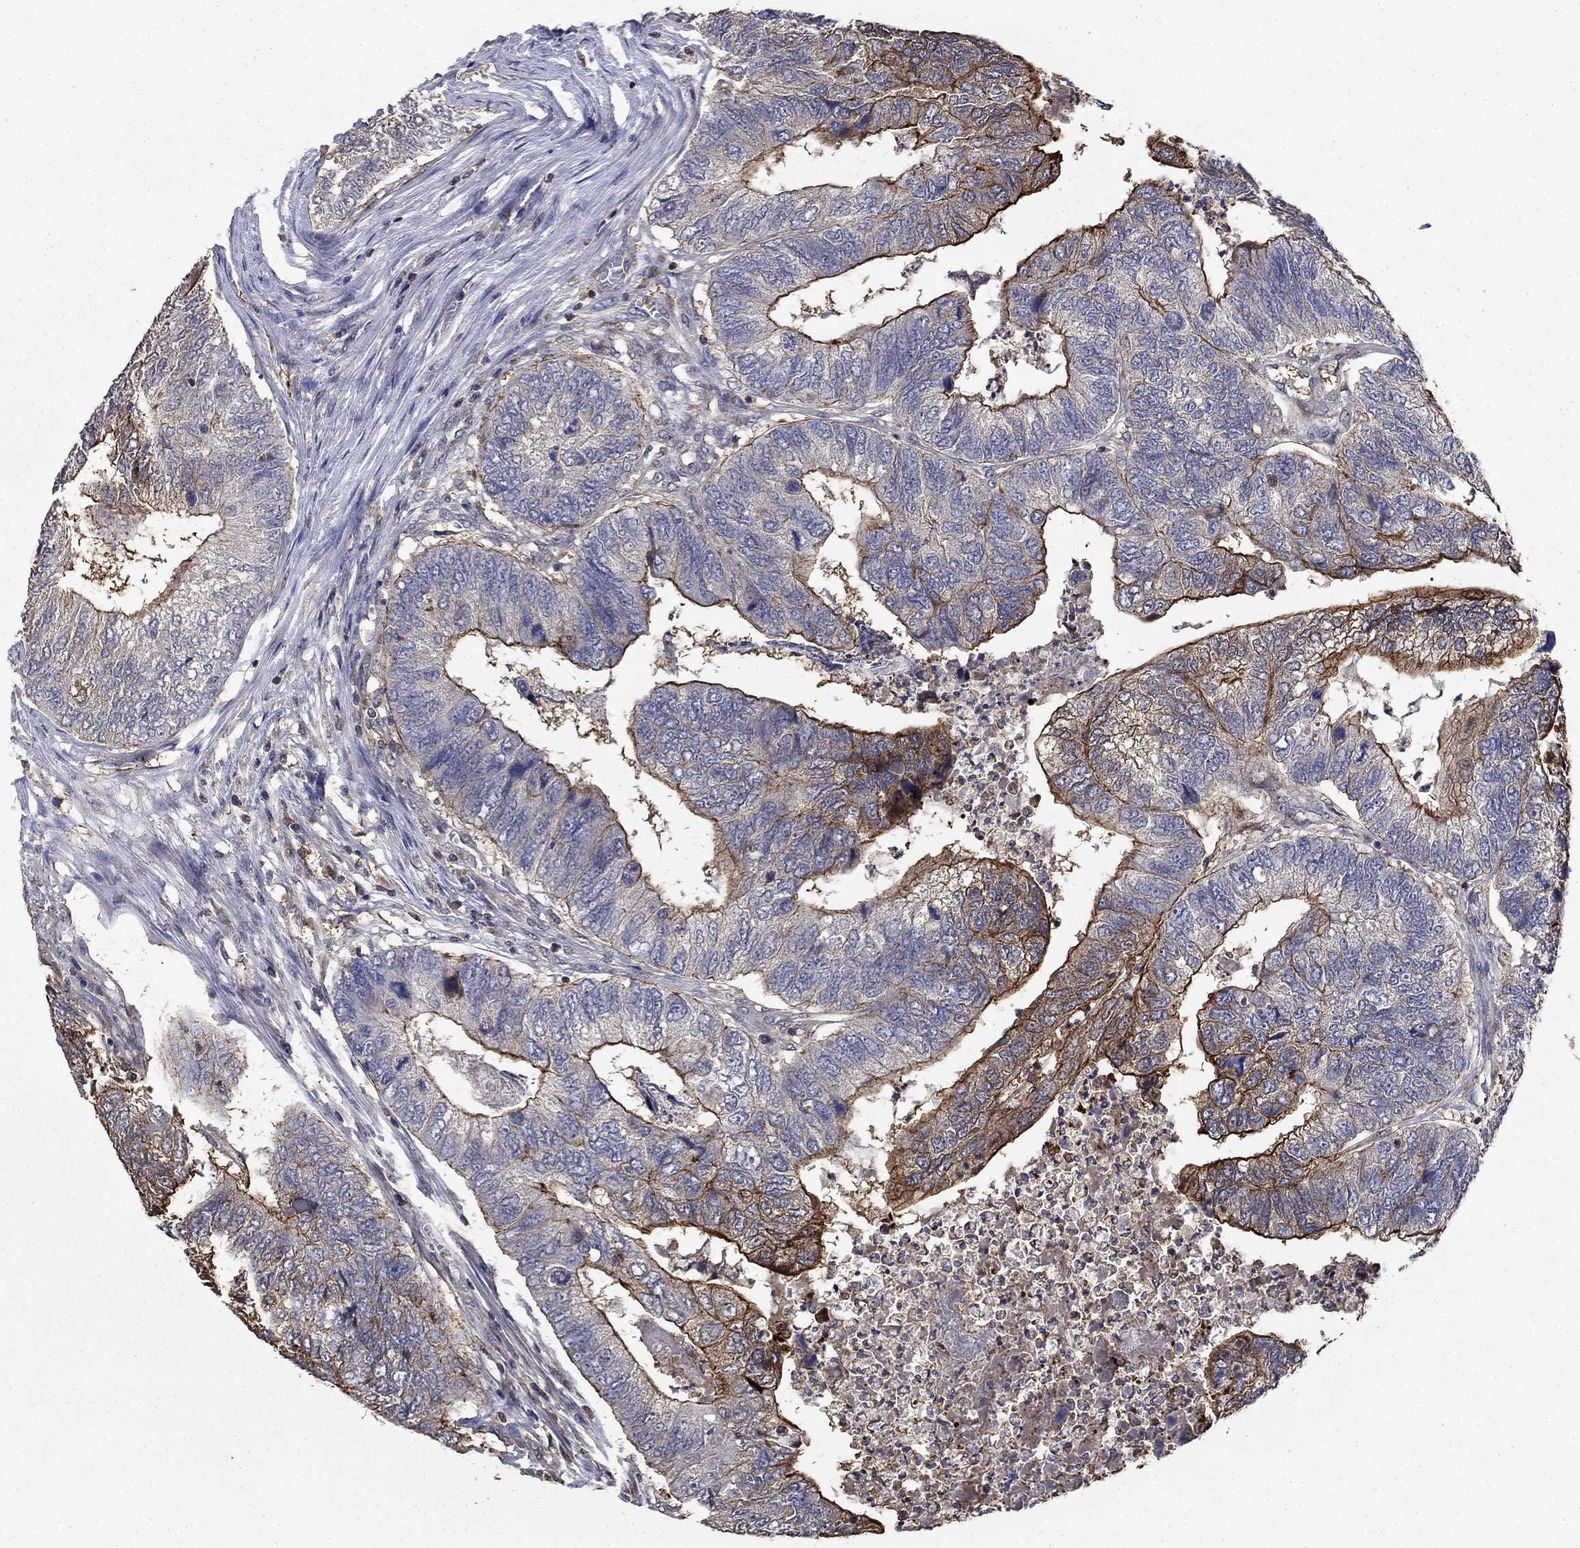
{"staining": {"intensity": "strong", "quantity": "<25%", "location": "cytoplasmic/membranous"}, "tissue": "colorectal cancer", "cell_type": "Tumor cells", "image_type": "cancer", "snomed": [{"axis": "morphology", "description": "Adenocarcinoma, NOS"}, {"axis": "topography", "description": "Colon"}], "caption": "This micrograph demonstrates colorectal cancer stained with IHC to label a protein in brown. The cytoplasmic/membranous of tumor cells show strong positivity for the protein. Nuclei are counter-stained blue.", "gene": "DVL1", "patient": {"sex": "female", "age": 67}}